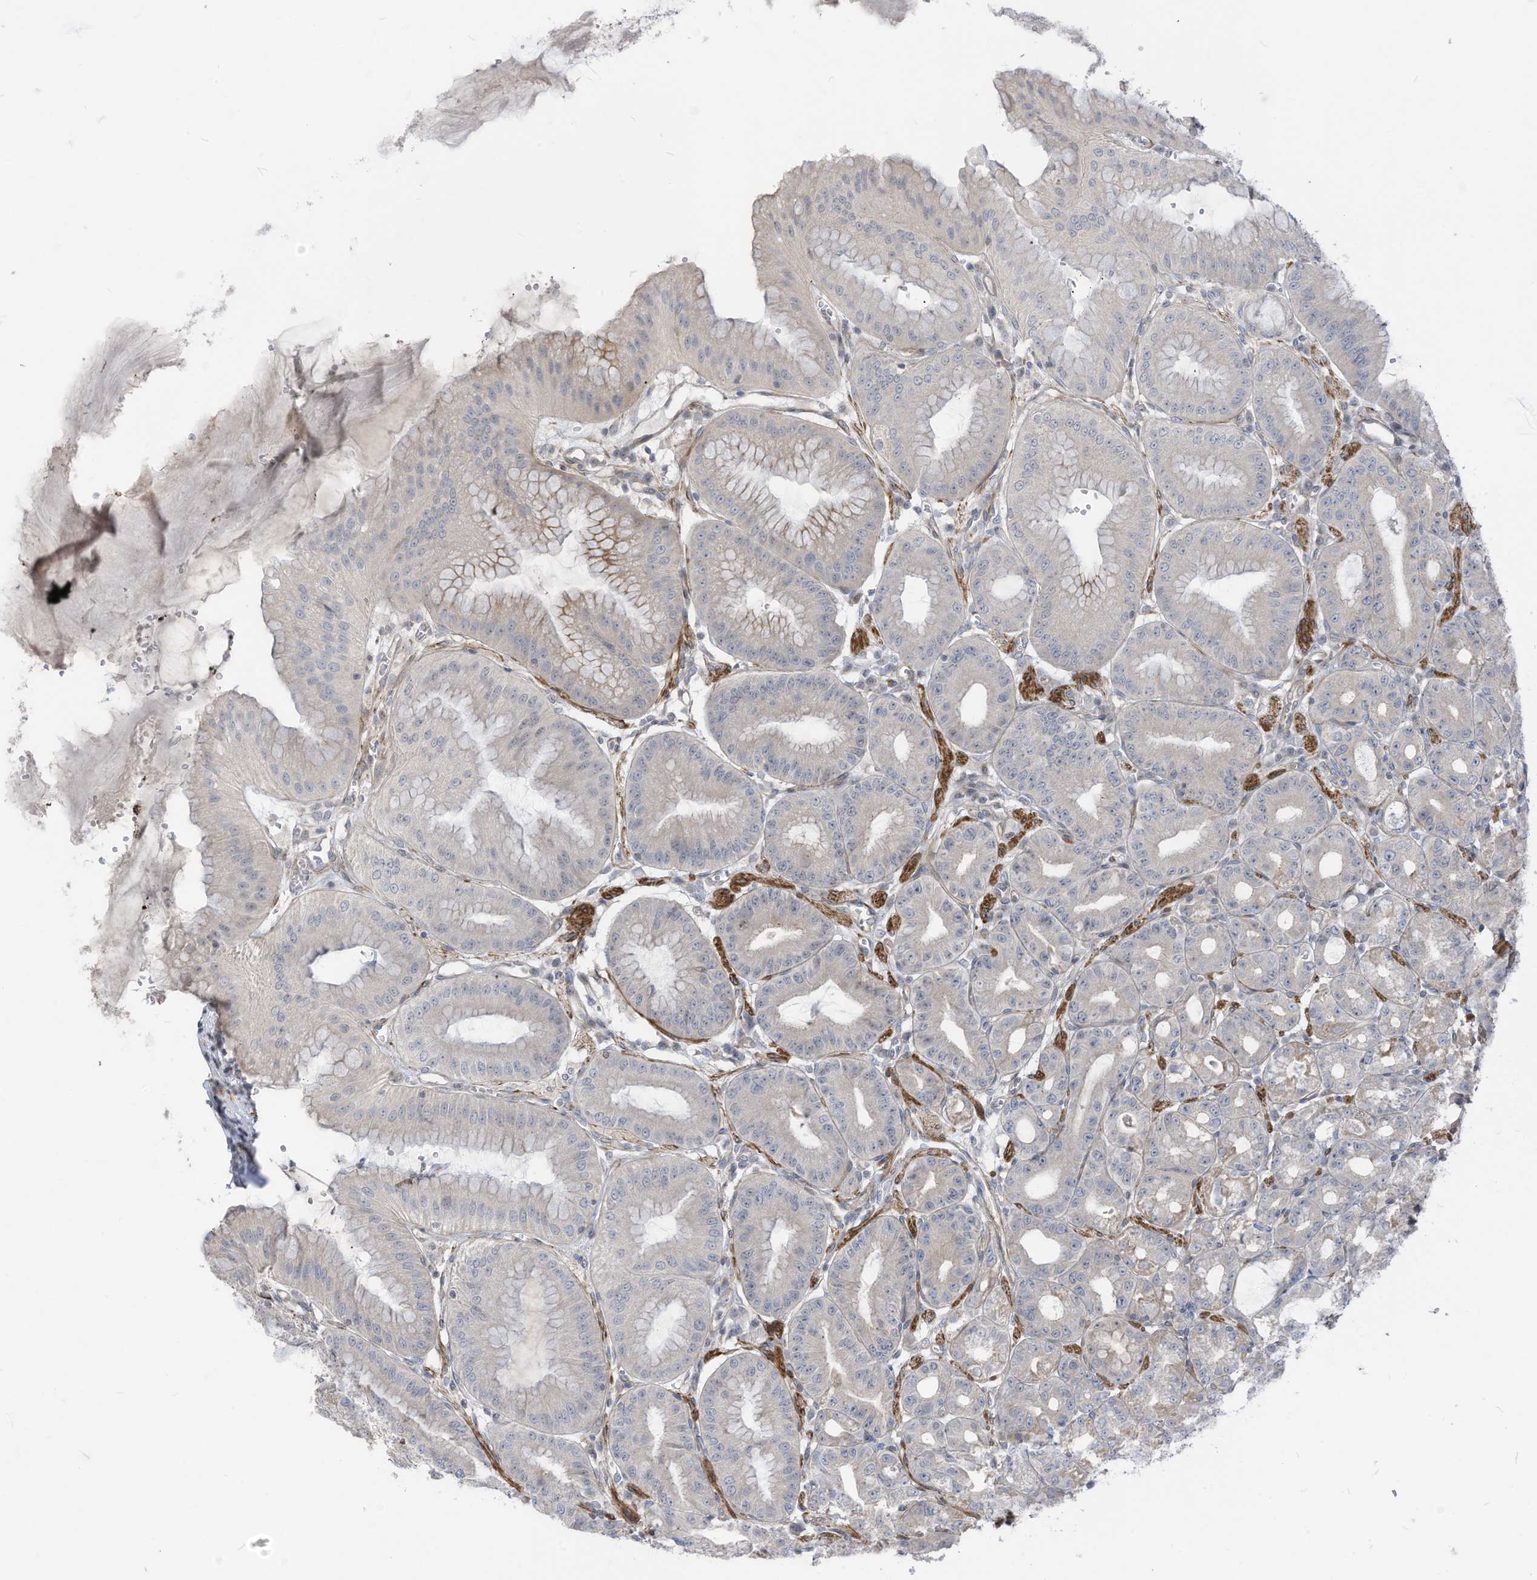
{"staining": {"intensity": "negative", "quantity": "none", "location": "none"}, "tissue": "stomach", "cell_type": "Glandular cells", "image_type": "normal", "snomed": [{"axis": "morphology", "description": "Normal tissue, NOS"}, {"axis": "topography", "description": "Stomach, lower"}], "caption": "A photomicrograph of stomach stained for a protein demonstrates no brown staining in glandular cells. Nuclei are stained in blue.", "gene": "GPATCH3", "patient": {"sex": "male", "age": 71}}